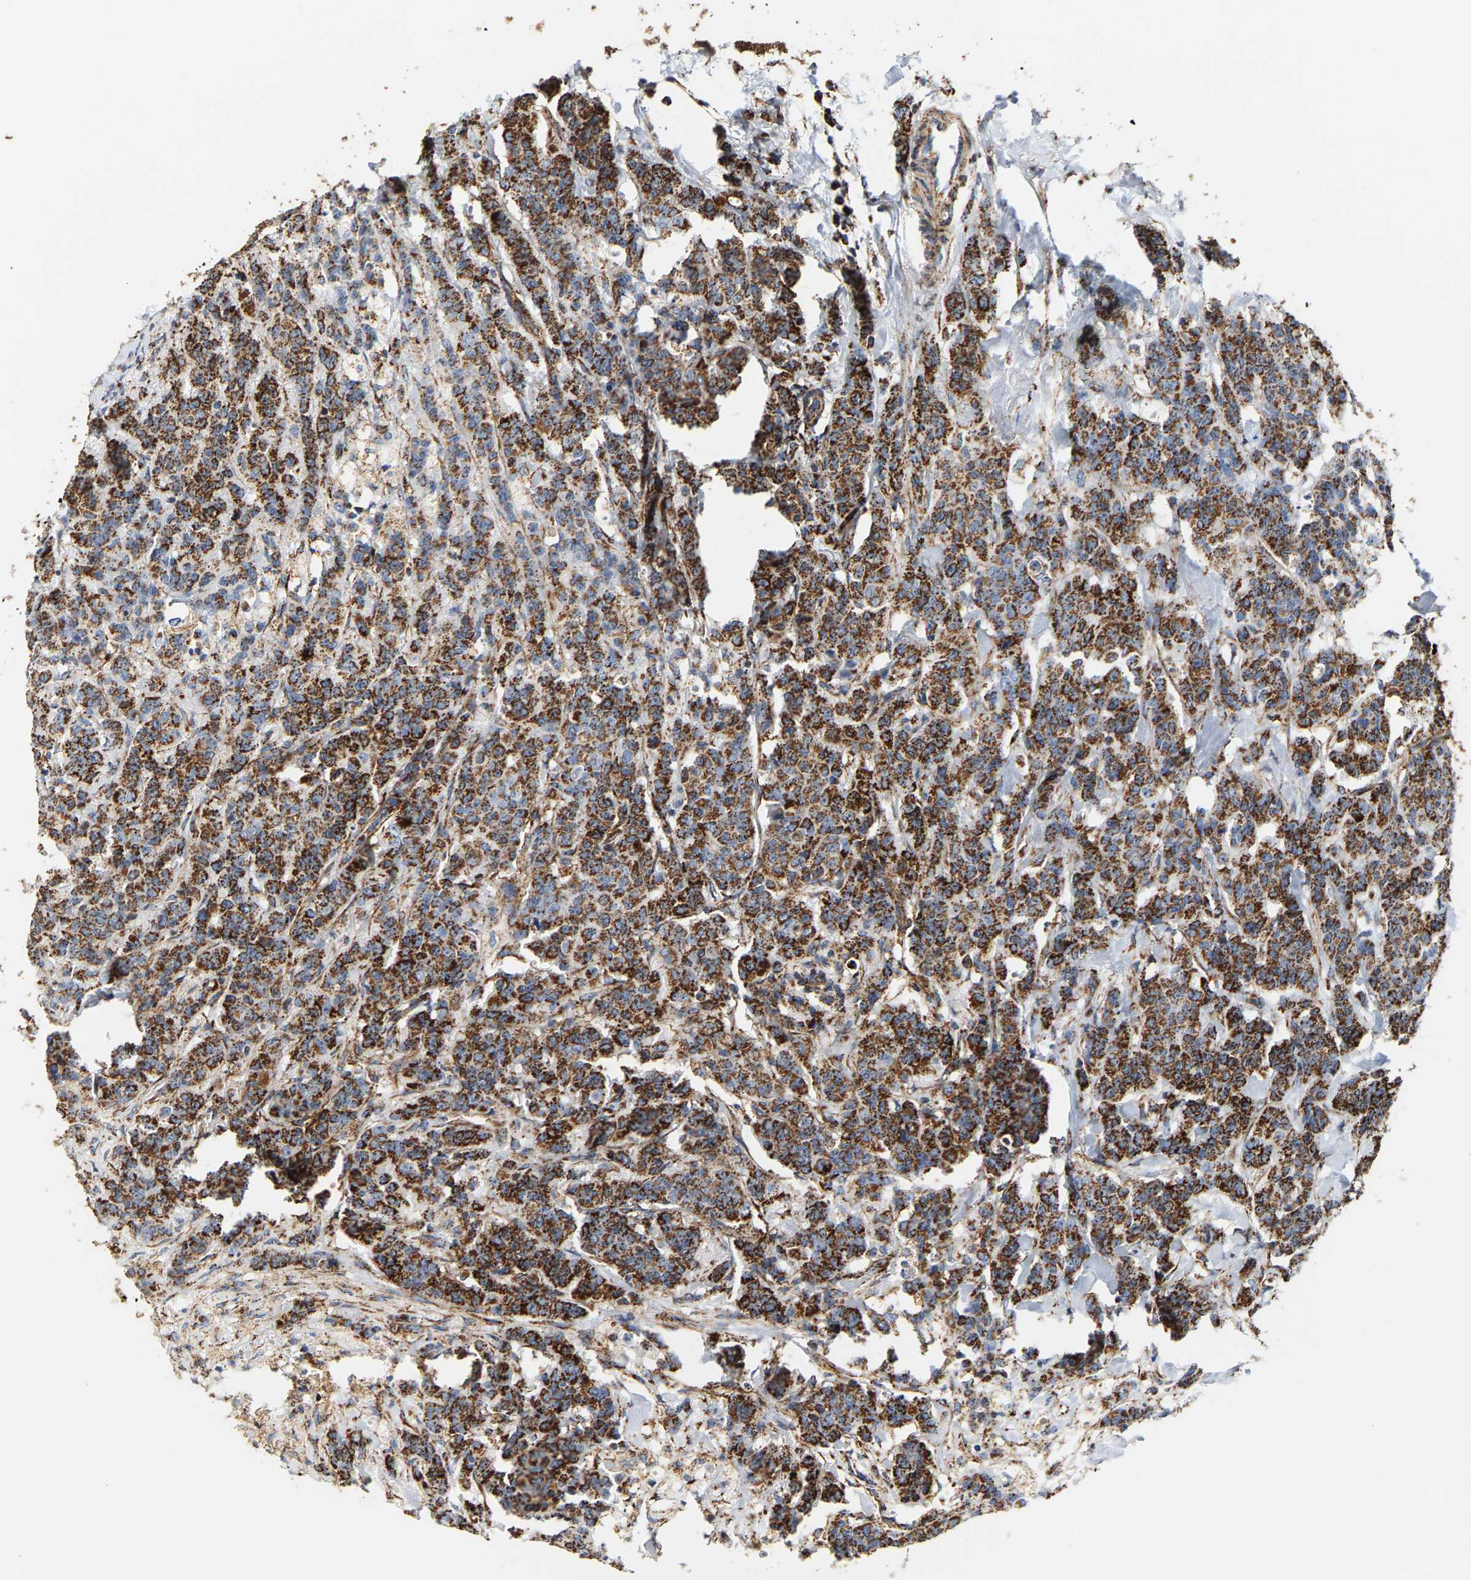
{"staining": {"intensity": "strong", "quantity": ">75%", "location": "cytoplasmic/membranous"}, "tissue": "breast cancer", "cell_type": "Tumor cells", "image_type": "cancer", "snomed": [{"axis": "morphology", "description": "Normal tissue, NOS"}, {"axis": "morphology", "description": "Duct carcinoma"}, {"axis": "topography", "description": "Breast"}], "caption": "Intraductal carcinoma (breast) stained for a protein (brown) demonstrates strong cytoplasmic/membranous positive positivity in about >75% of tumor cells.", "gene": "SHMT2", "patient": {"sex": "female", "age": 40}}